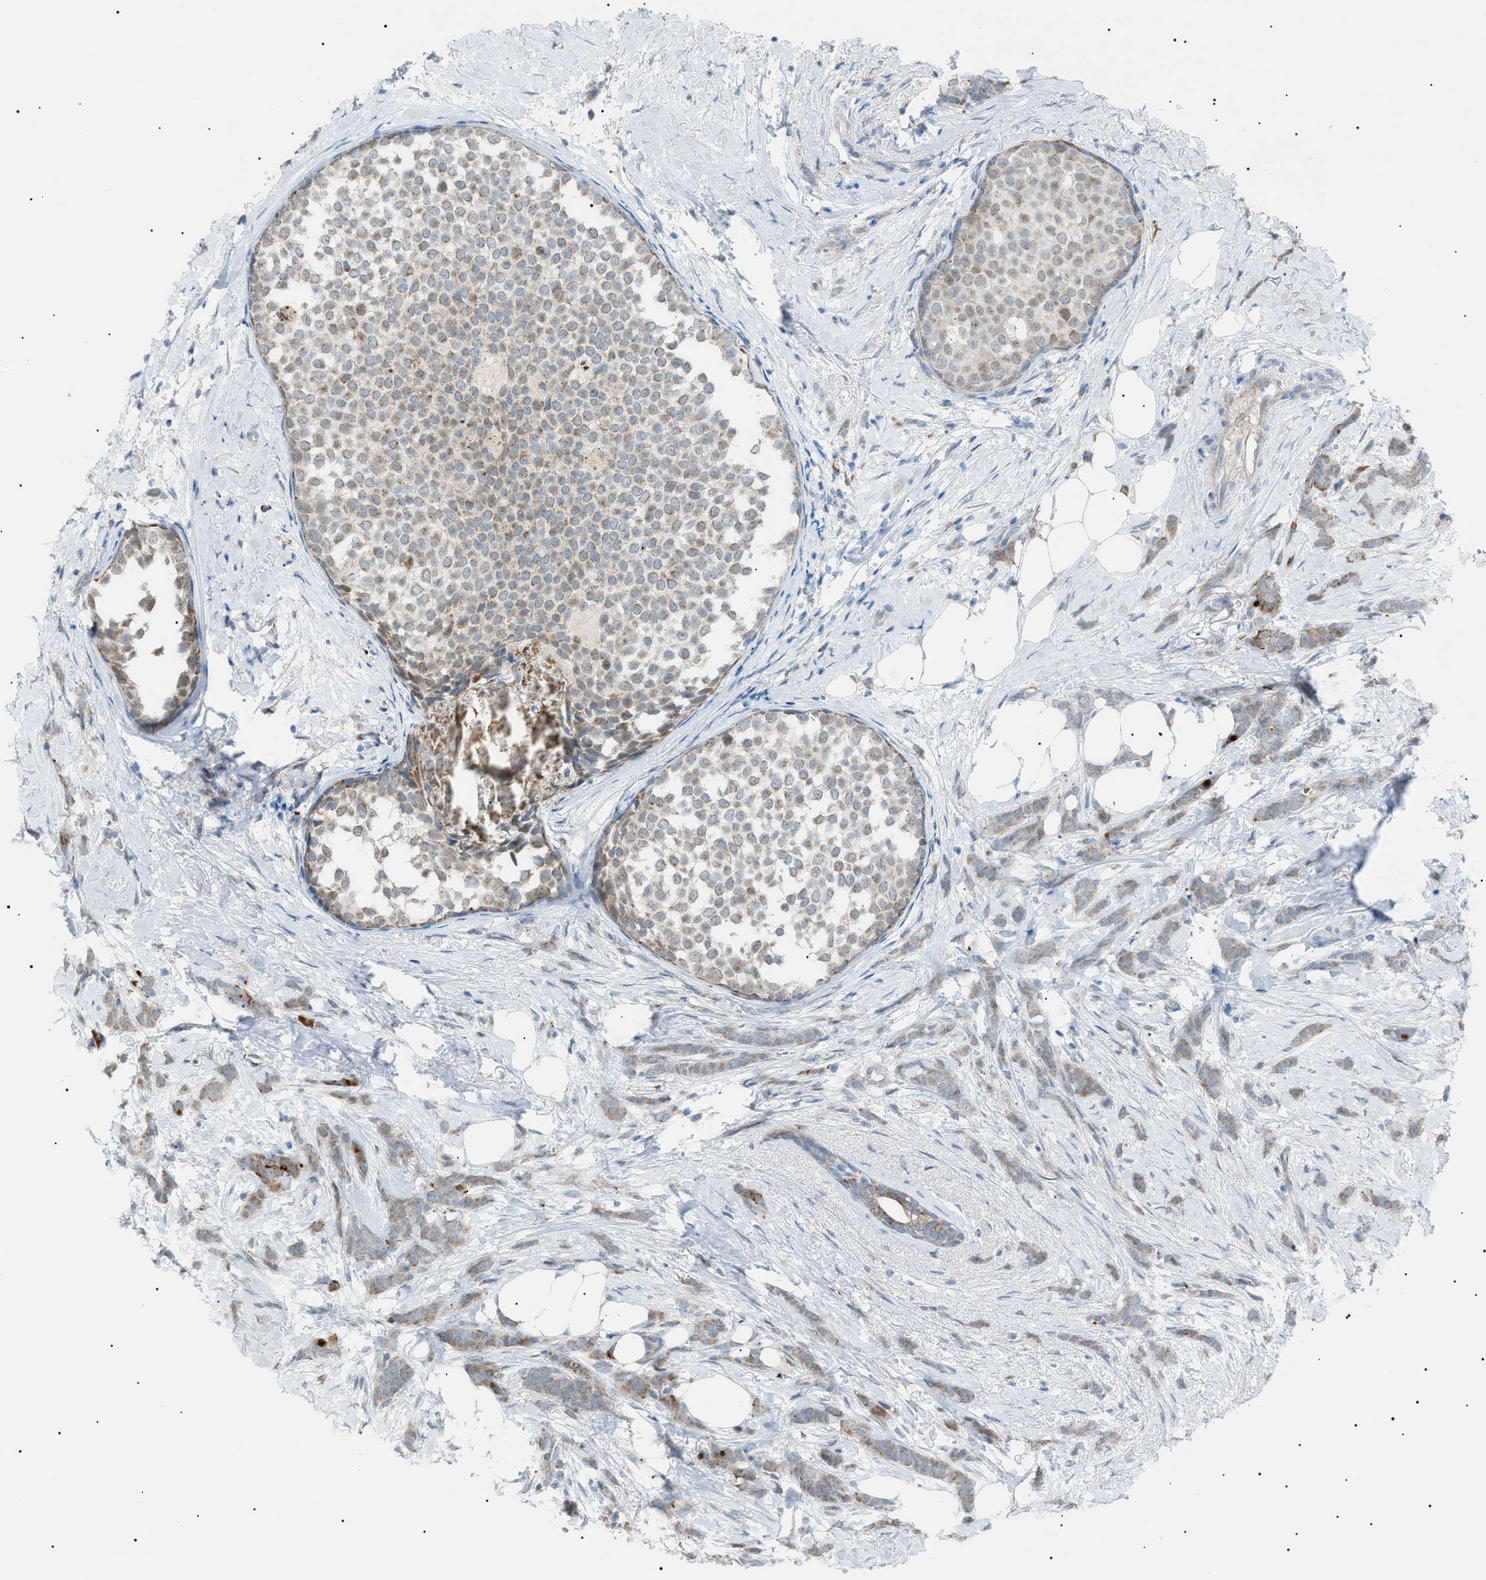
{"staining": {"intensity": "weak", "quantity": ">75%", "location": "cytoplasmic/membranous"}, "tissue": "breast cancer", "cell_type": "Tumor cells", "image_type": "cancer", "snomed": [{"axis": "morphology", "description": "Lobular carcinoma, in situ"}, {"axis": "morphology", "description": "Lobular carcinoma"}, {"axis": "topography", "description": "Breast"}], "caption": "Protein staining demonstrates weak cytoplasmic/membranous staining in approximately >75% of tumor cells in lobular carcinoma in situ (breast). (Stains: DAB in brown, nuclei in blue, Microscopy: brightfield microscopy at high magnification).", "gene": "ZNF516", "patient": {"sex": "female", "age": 41}}